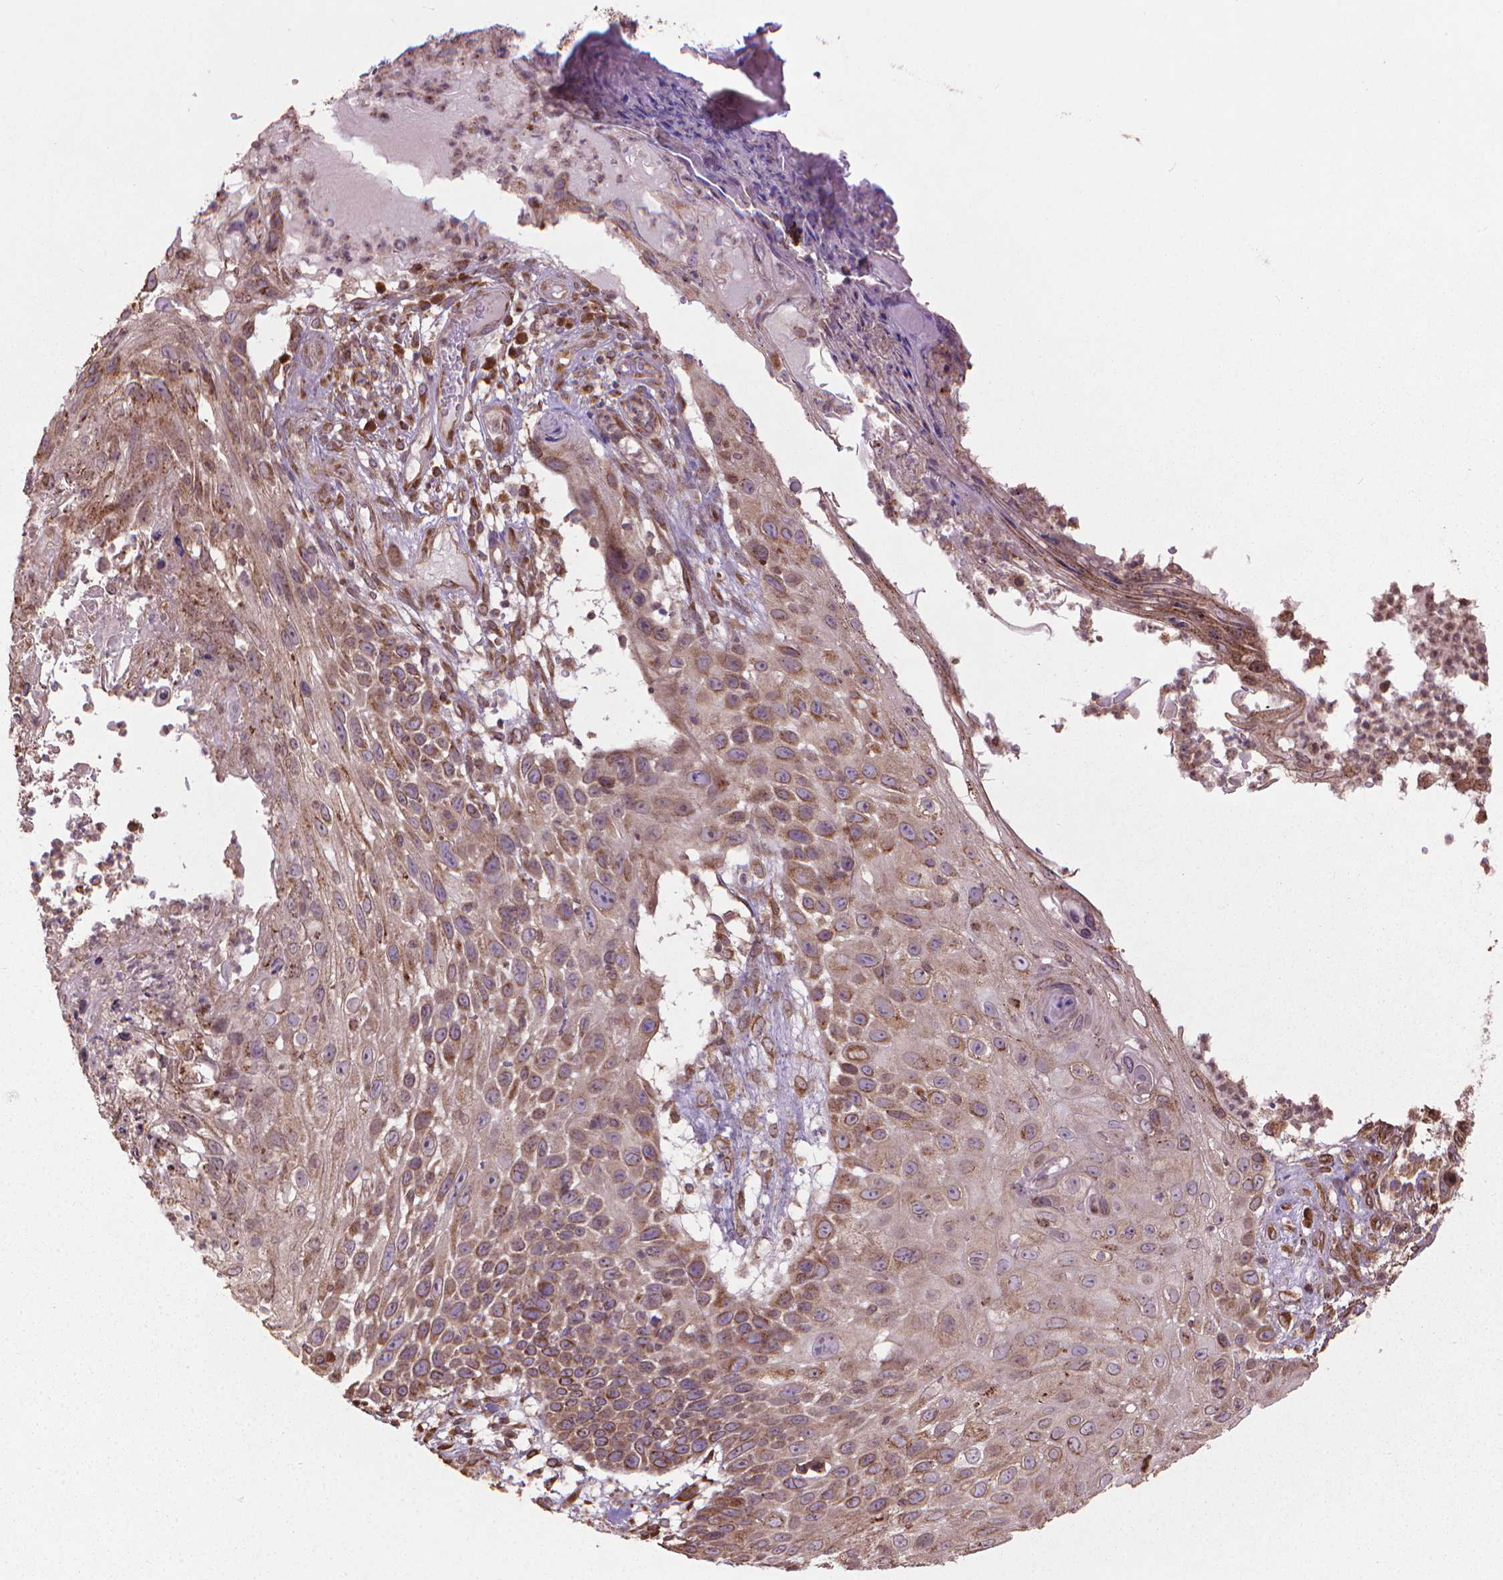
{"staining": {"intensity": "moderate", "quantity": "25%-75%", "location": "cytoplasmic/membranous"}, "tissue": "skin cancer", "cell_type": "Tumor cells", "image_type": "cancer", "snomed": [{"axis": "morphology", "description": "Squamous cell carcinoma, NOS"}, {"axis": "topography", "description": "Skin"}], "caption": "Human skin squamous cell carcinoma stained with a protein marker exhibits moderate staining in tumor cells.", "gene": "GAS1", "patient": {"sex": "male", "age": 92}}